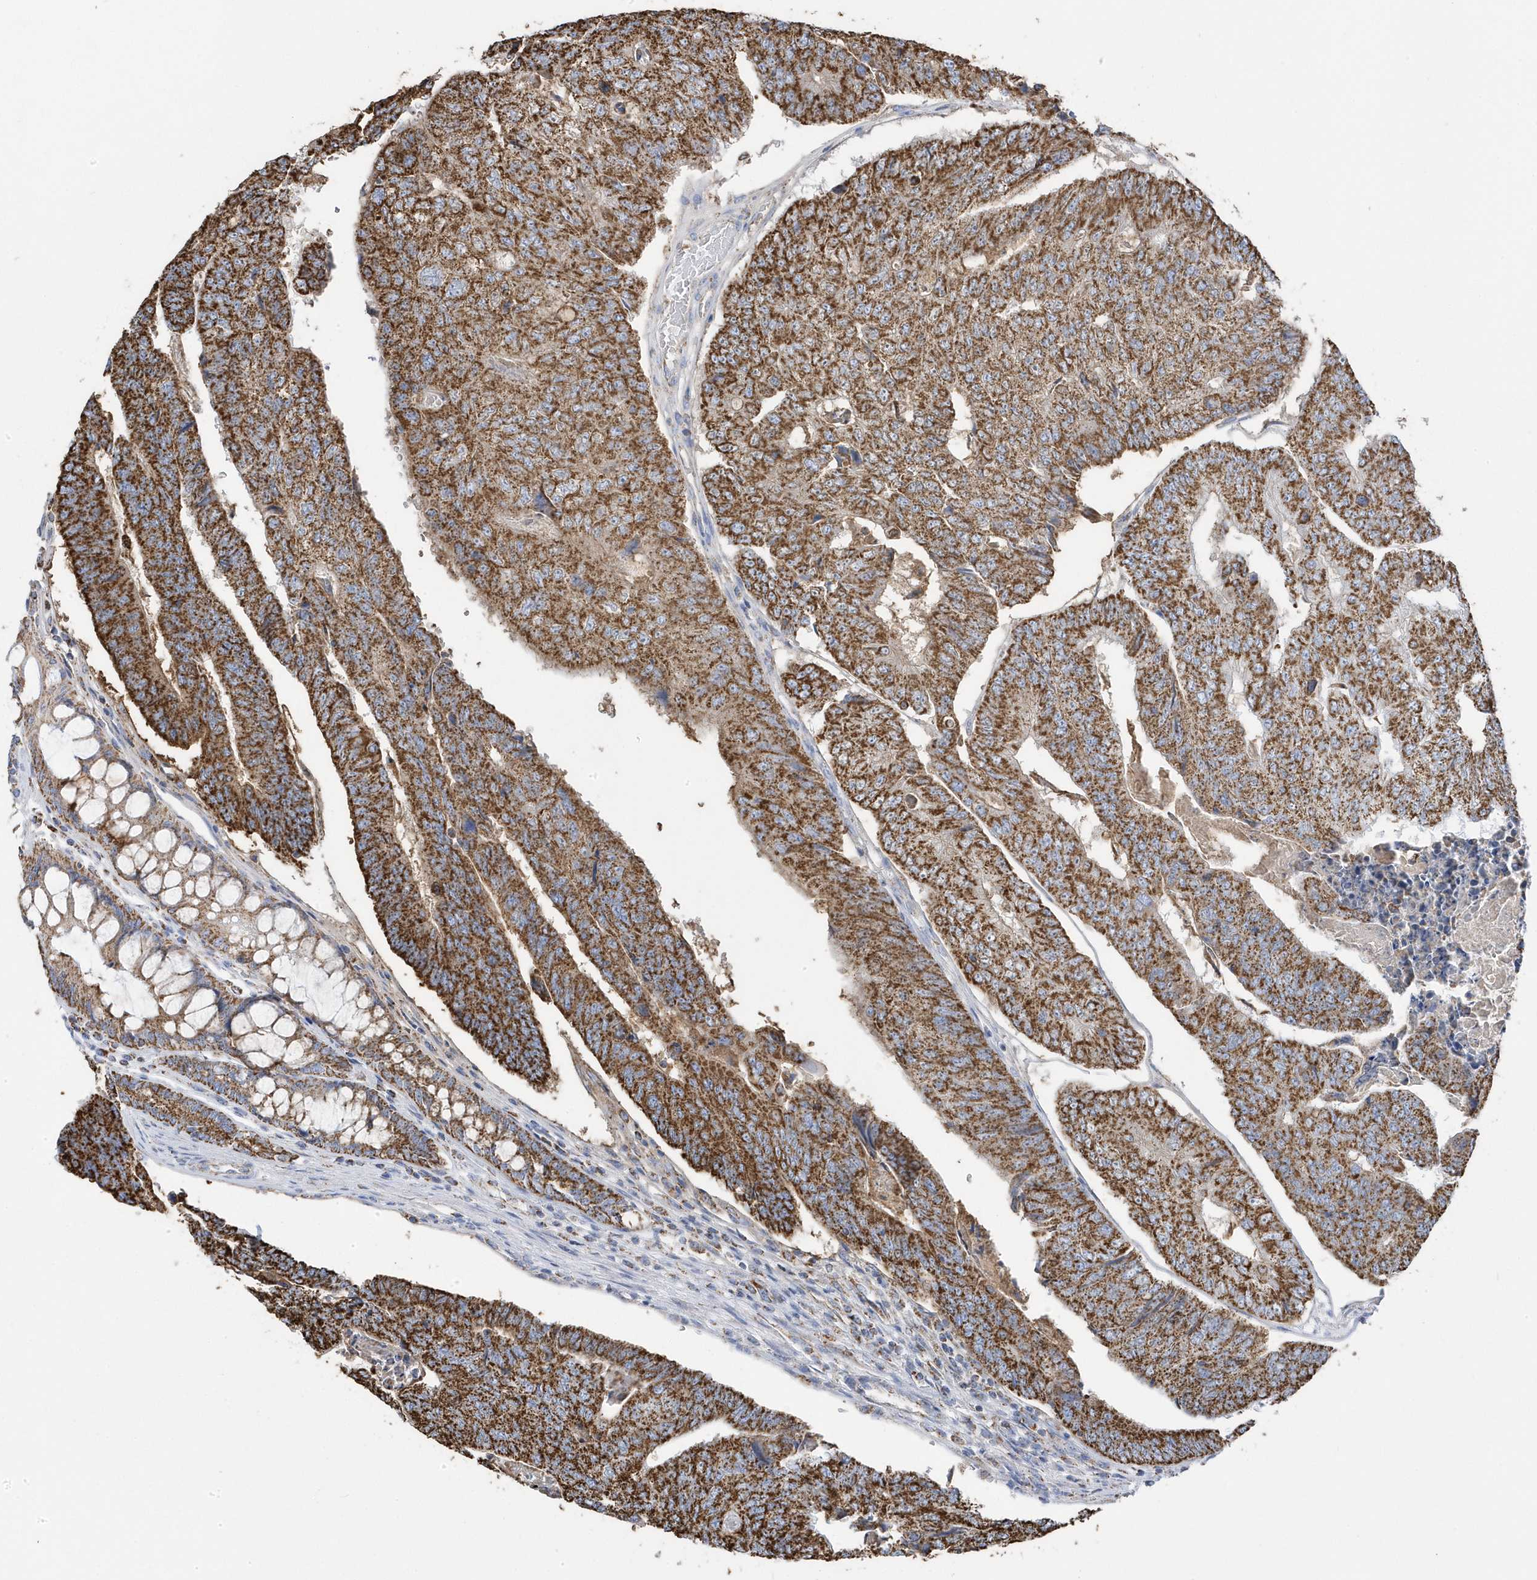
{"staining": {"intensity": "strong", "quantity": ">75%", "location": "cytoplasmic/membranous"}, "tissue": "colorectal cancer", "cell_type": "Tumor cells", "image_type": "cancer", "snomed": [{"axis": "morphology", "description": "Adenocarcinoma, NOS"}, {"axis": "topography", "description": "Colon"}], "caption": "An immunohistochemistry (IHC) image of tumor tissue is shown. Protein staining in brown shows strong cytoplasmic/membranous positivity in colorectal cancer (adenocarcinoma) within tumor cells.", "gene": "GTPBP8", "patient": {"sex": "female", "age": 67}}